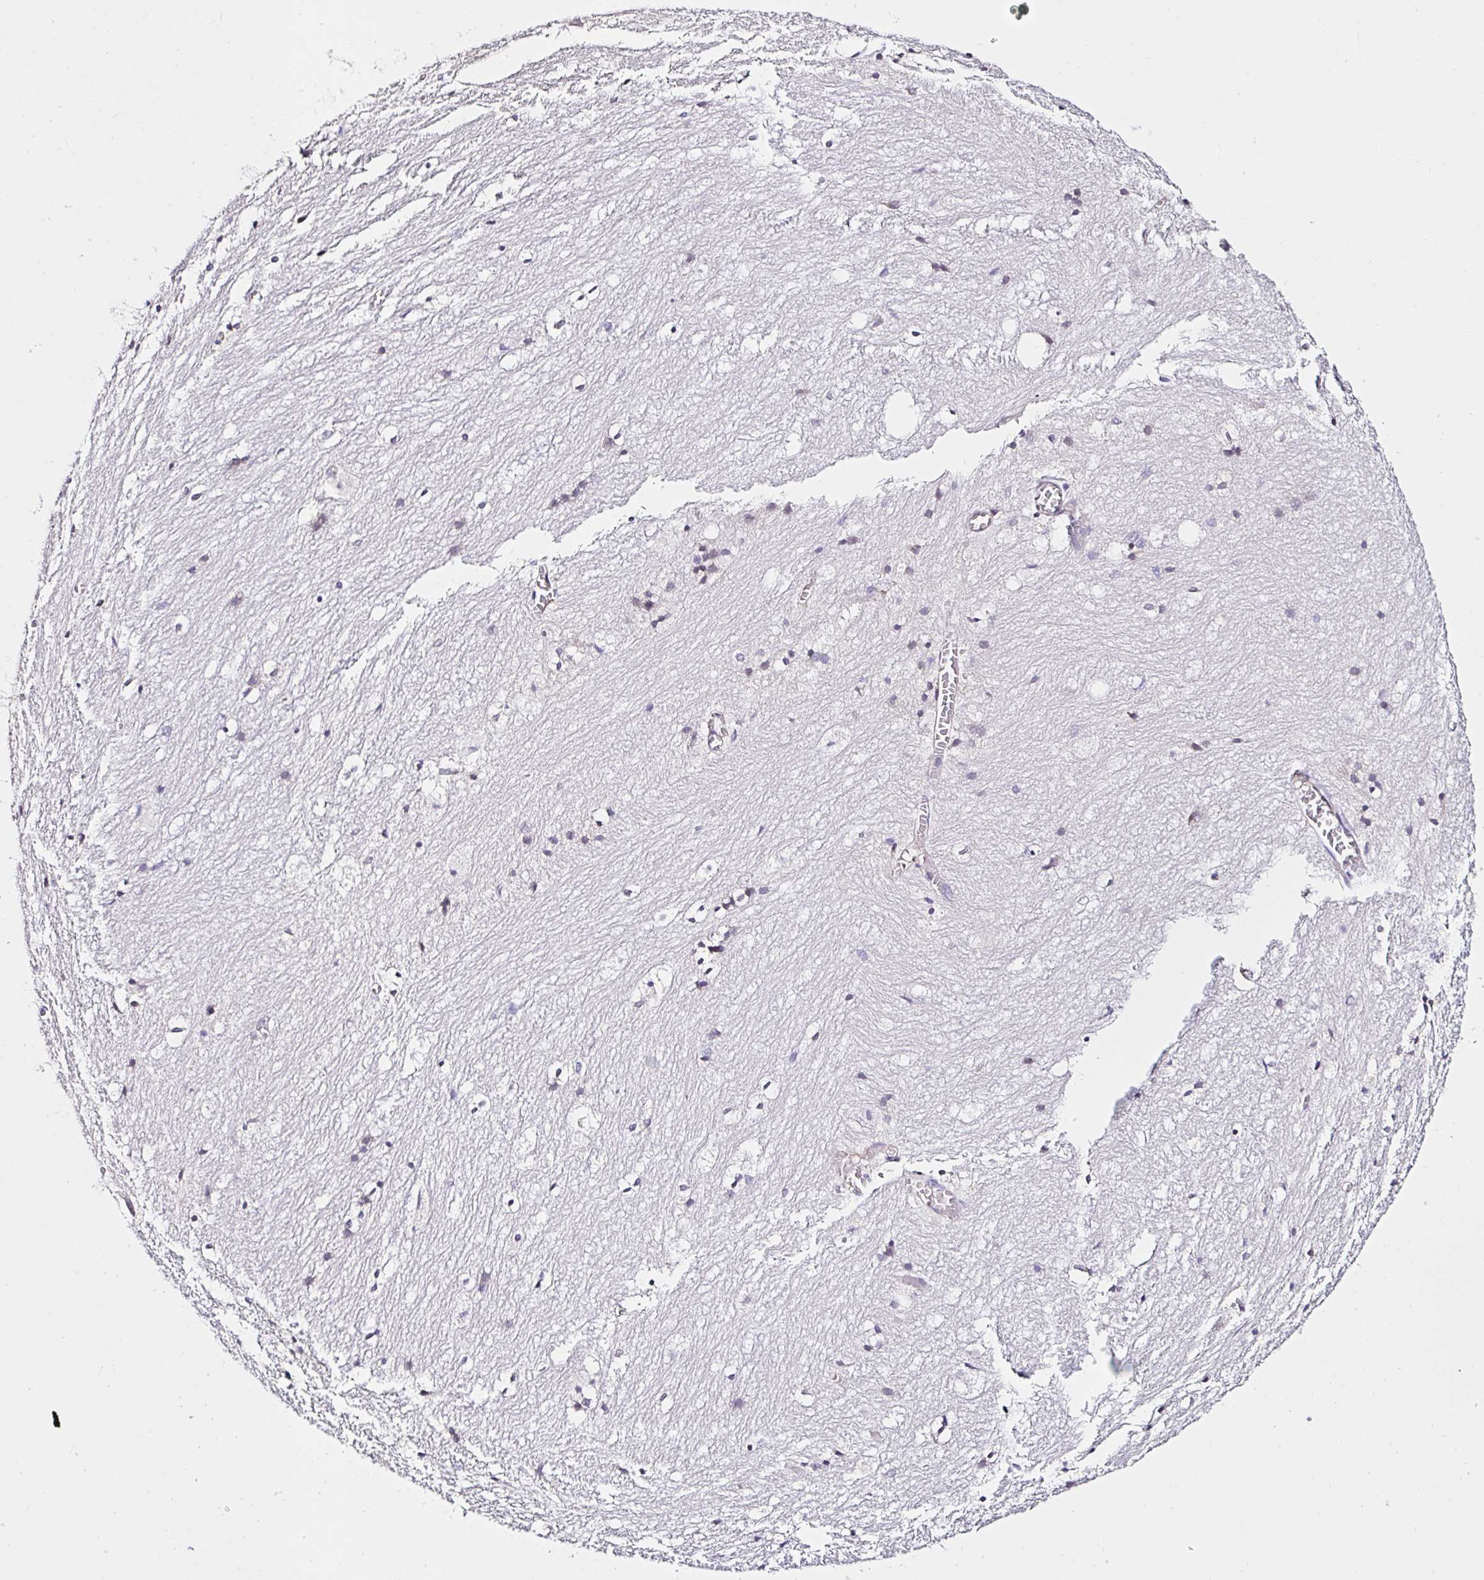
{"staining": {"intensity": "negative", "quantity": "none", "location": "none"}, "tissue": "hippocampus", "cell_type": "Glial cells", "image_type": "normal", "snomed": [{"axis": "morphology", "description": "Normal tissue, NOS"}, {"axis": "topography", "description": "Hippocampus"}], "caption": "This is an immunohistochemistry (IHC) micrograph of benign human hippocampus. There is no positivity in glial cells.", "gene": "VSIG2", "patient": {"sex": "female", "age": 52}}